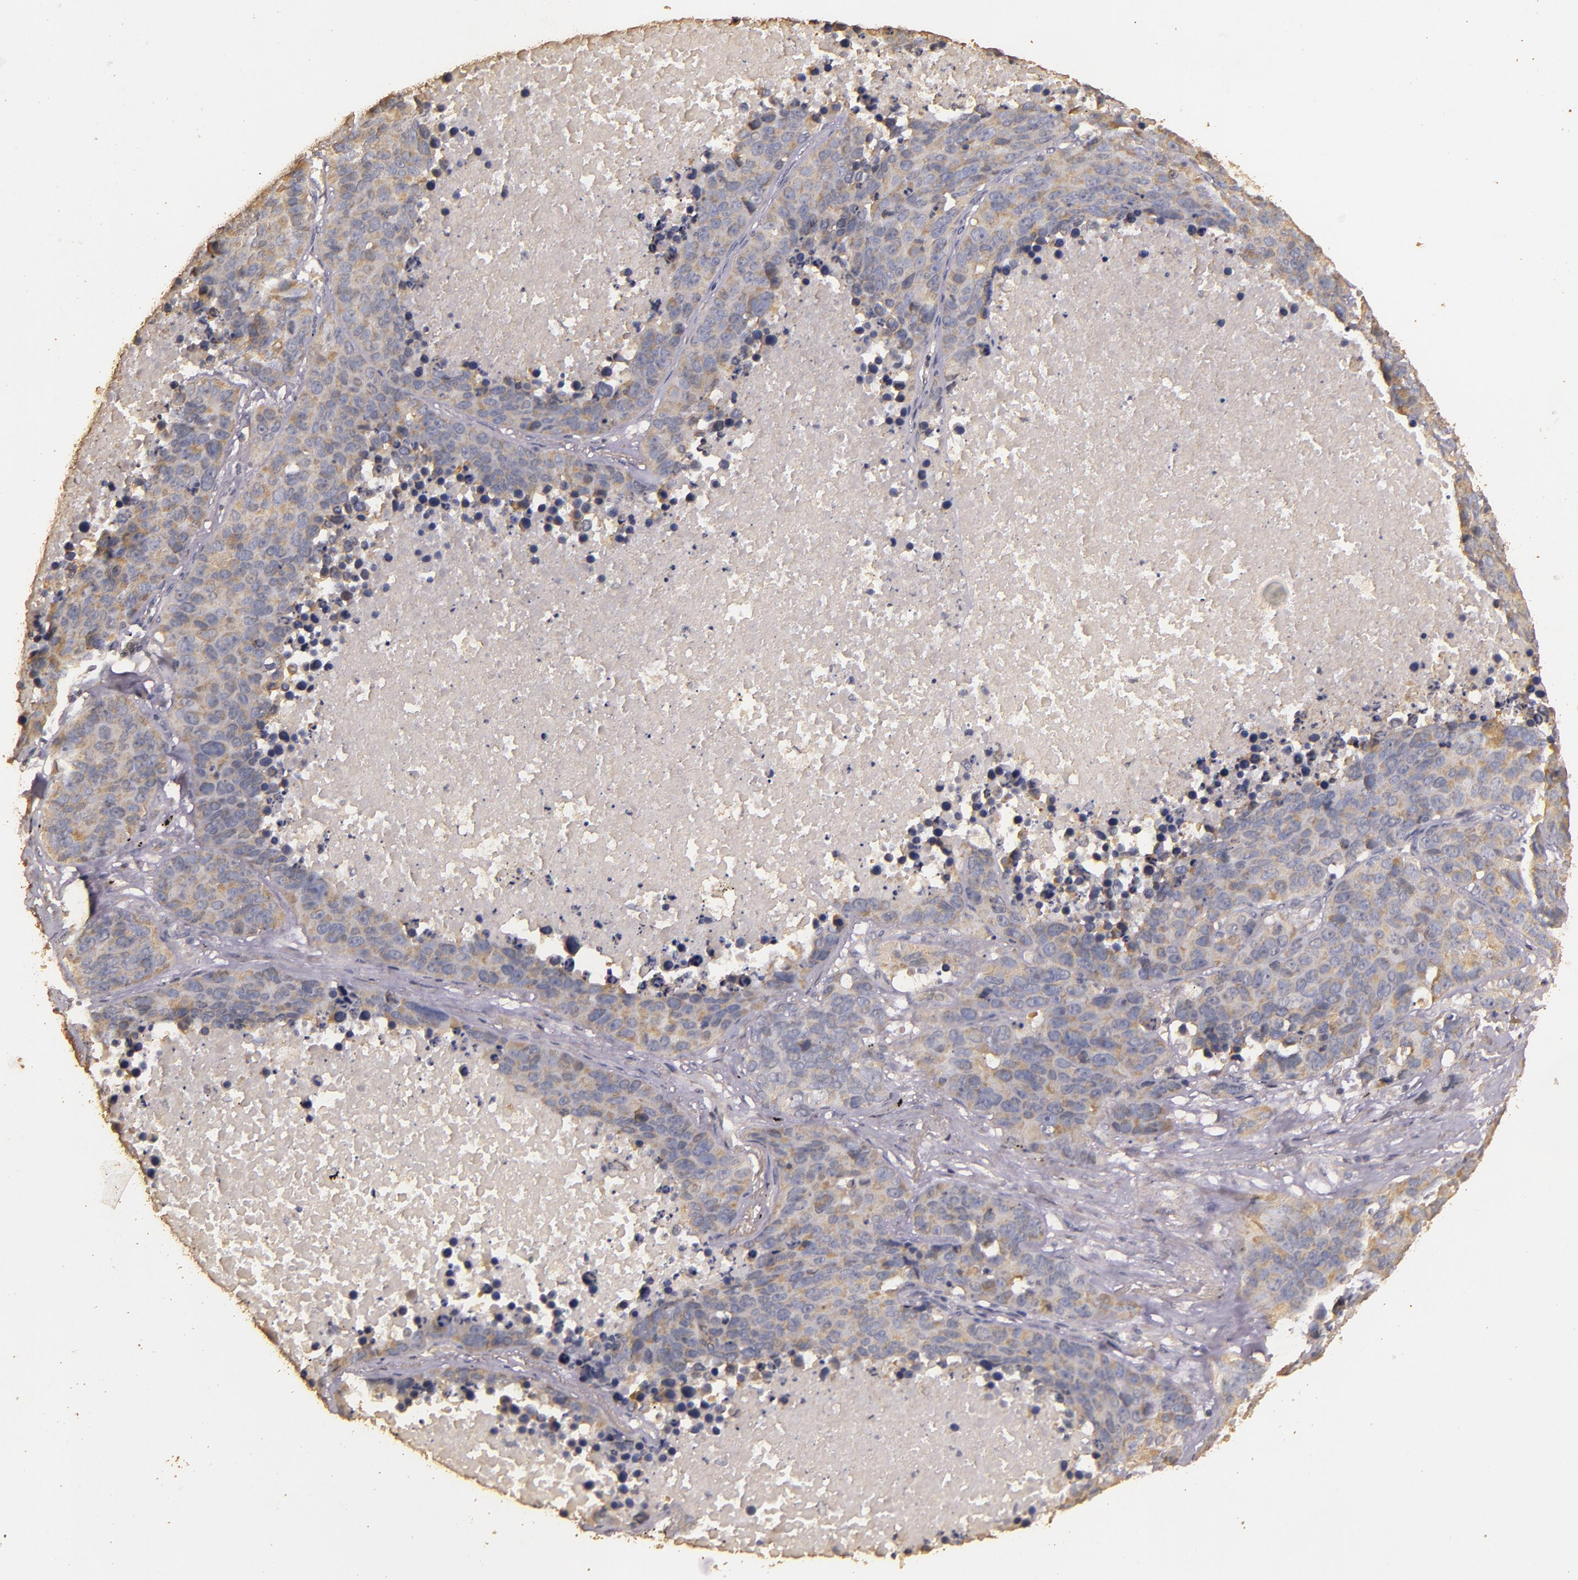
{"staining": {"intensity": "weak", "quantity": "25%-75%", "location": "cytoplasmic/membranous"}, "tissue": "lung cancer", "cell_type": "Tumor cells", "image_type": "cancer", "snomed": [{"axis": "morphology", "description": "Carcinoid, malignant, NOS"}, {"axis": "topography", "description": "Lung"}], "caption": "Carcinoid (malignant) (lung) stained with a brown dye shows weak cytoplasmic/membranous positive expression in about 25%-75% of tumor cells.", "gene": "BCL2L13", "patient": {"sex": "male", "age": 60}}